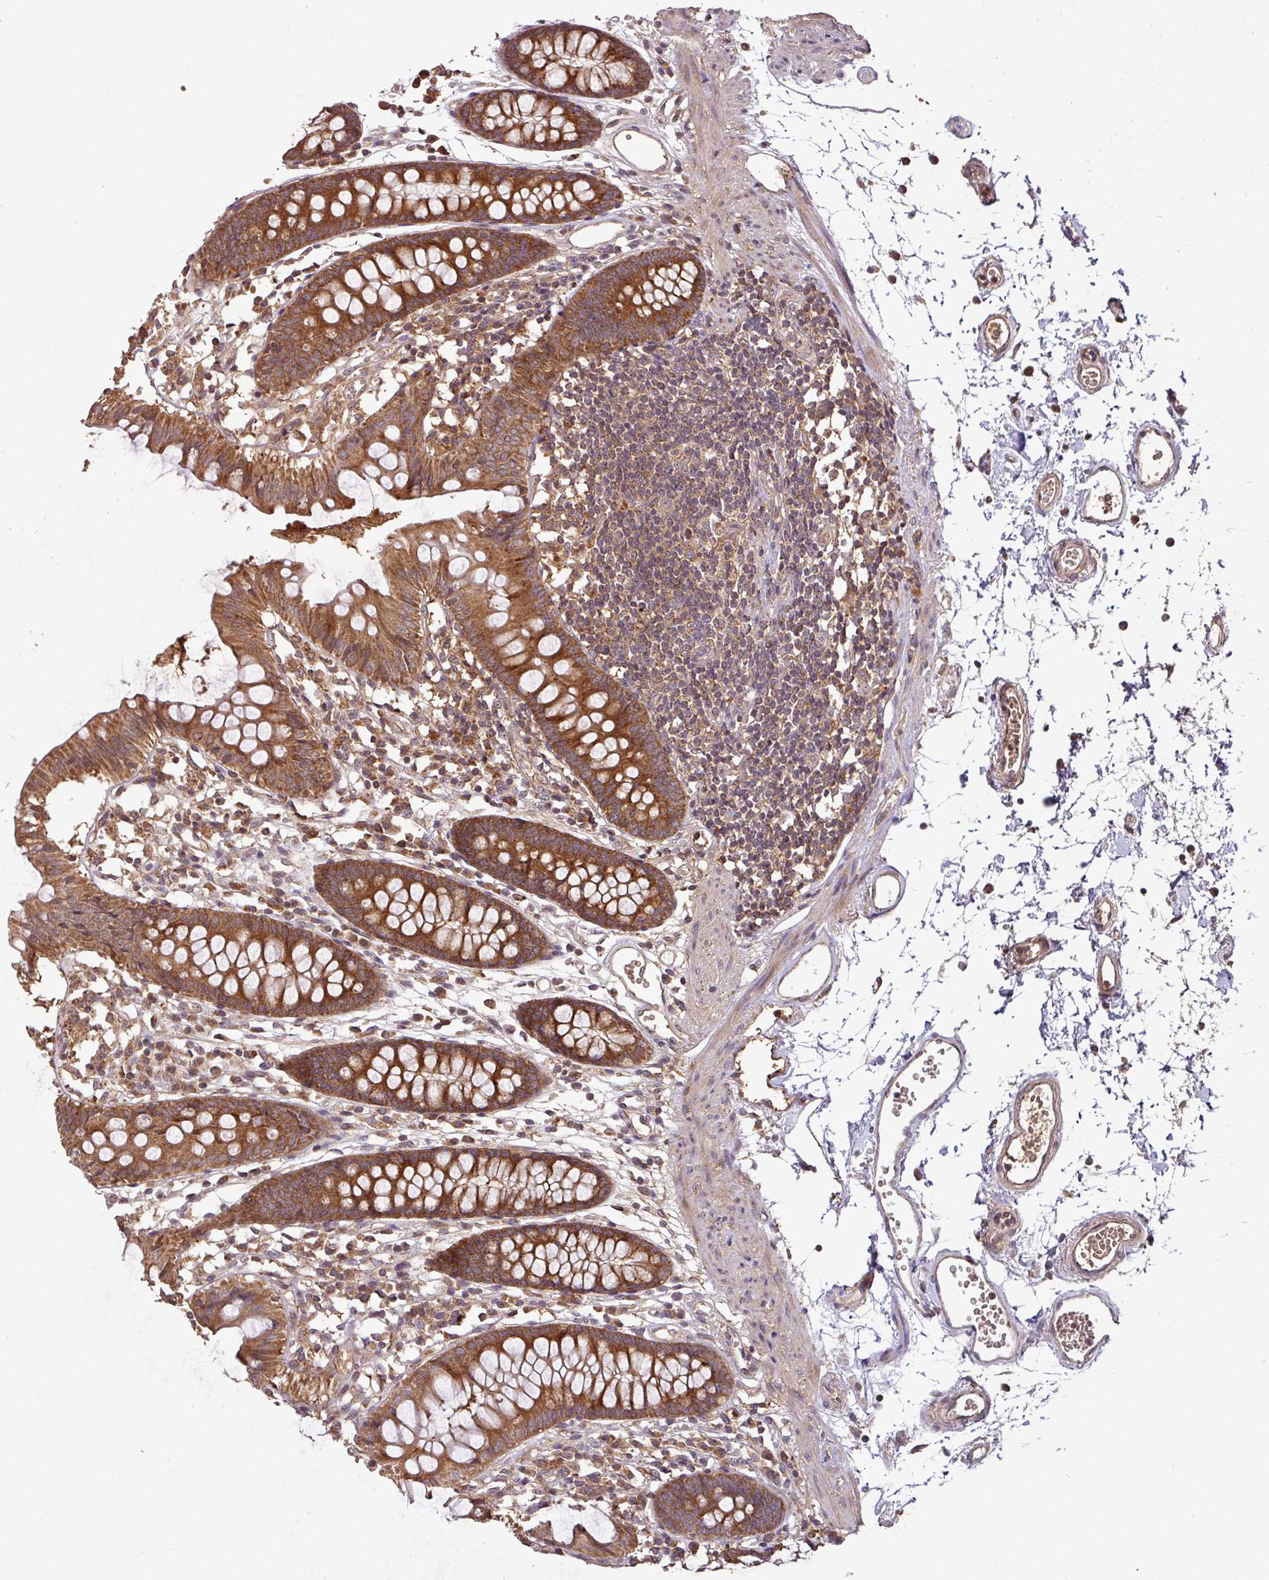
{"staining": {"intensity": "moderate", "quantity": ">75%", "location": "cytoplasmic/membranous"}, "tissue": "colon", "cell_type": "Endothelial cells", "image_type": "normal", "snomed": [{"axis": "morphology", "description": "Normal tissue, NOS"}, {"axis": "topography", "description": "Colon"}], "caption": "Immunohistochemical staining of unremarkable human colon reveals medium levels of moderate cytoplasmic/membranous staining in about >75% of endothelial cells. (brown staining indicates protein expression, while blue staining denotes nuclei).", "gene": "MRRF", "patient": {"sex": "female", "age": 84}}